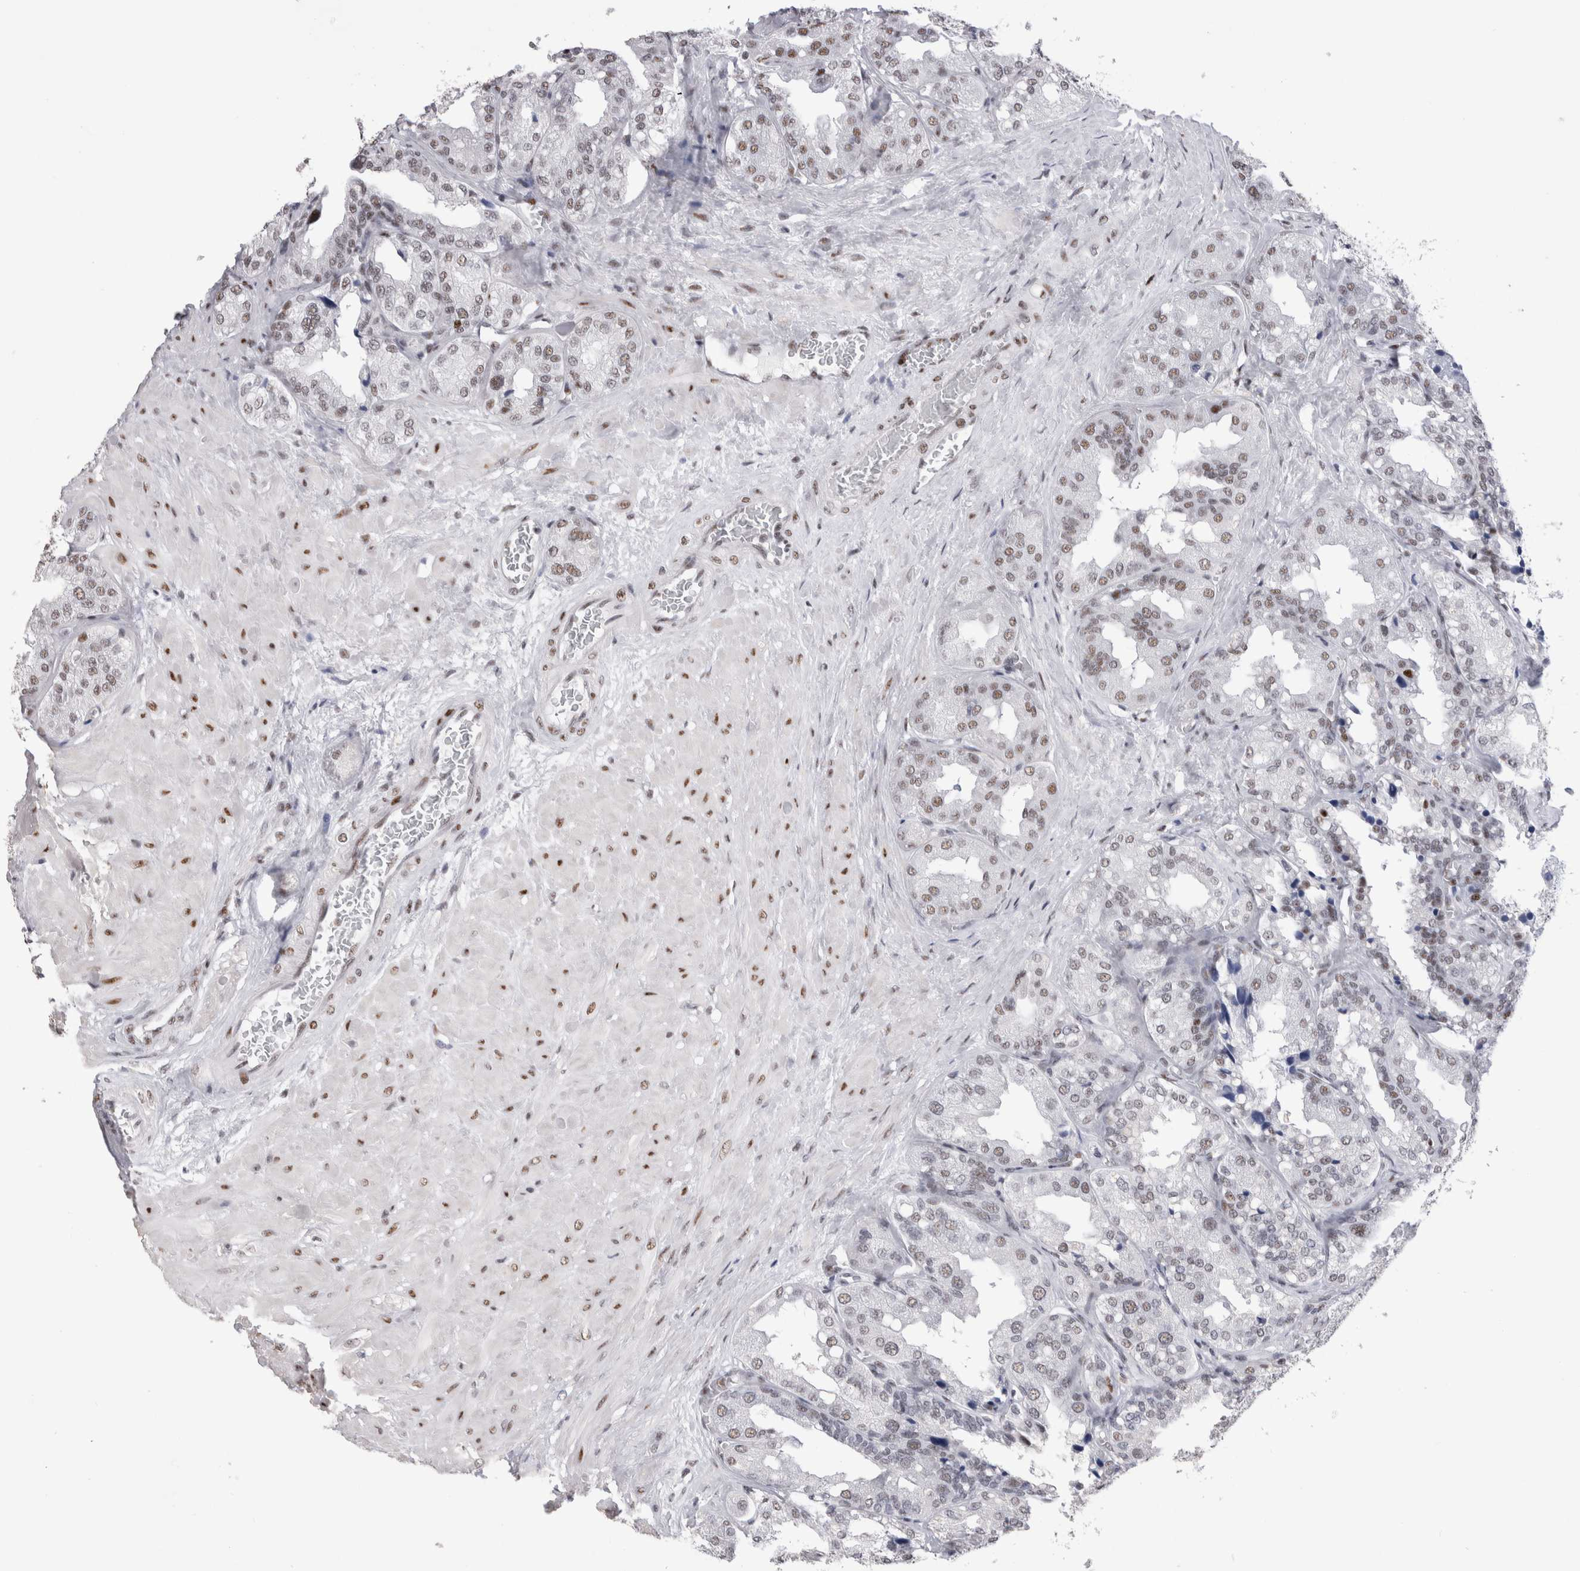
{"staining": {"intensity": "moderate", "quantity": "<25%", "location": "nuclear"}, "tissue": "seminal vesicle", "cell_type": "Glandular cells", "image_type": "normal", "snomed": [{"axis": "morphology", "description": "Normal tissue, NOS"}, {"axis": "topography", "description": "Prostate"}, {"axis": "topography", "description": "Seminal veicle"}], "caption": "Moderate nuclear expression is seen in approximately <25% of glandular cells in benign seminal vesicle. The staining was performed using DAB (3,3'-diaminobenzidine), with brown indicating positive protein expression. Nuclei are stained blue with hematoxylin.", "gene": "RBM6", "patient": {"sex": "male", "age": 51}}